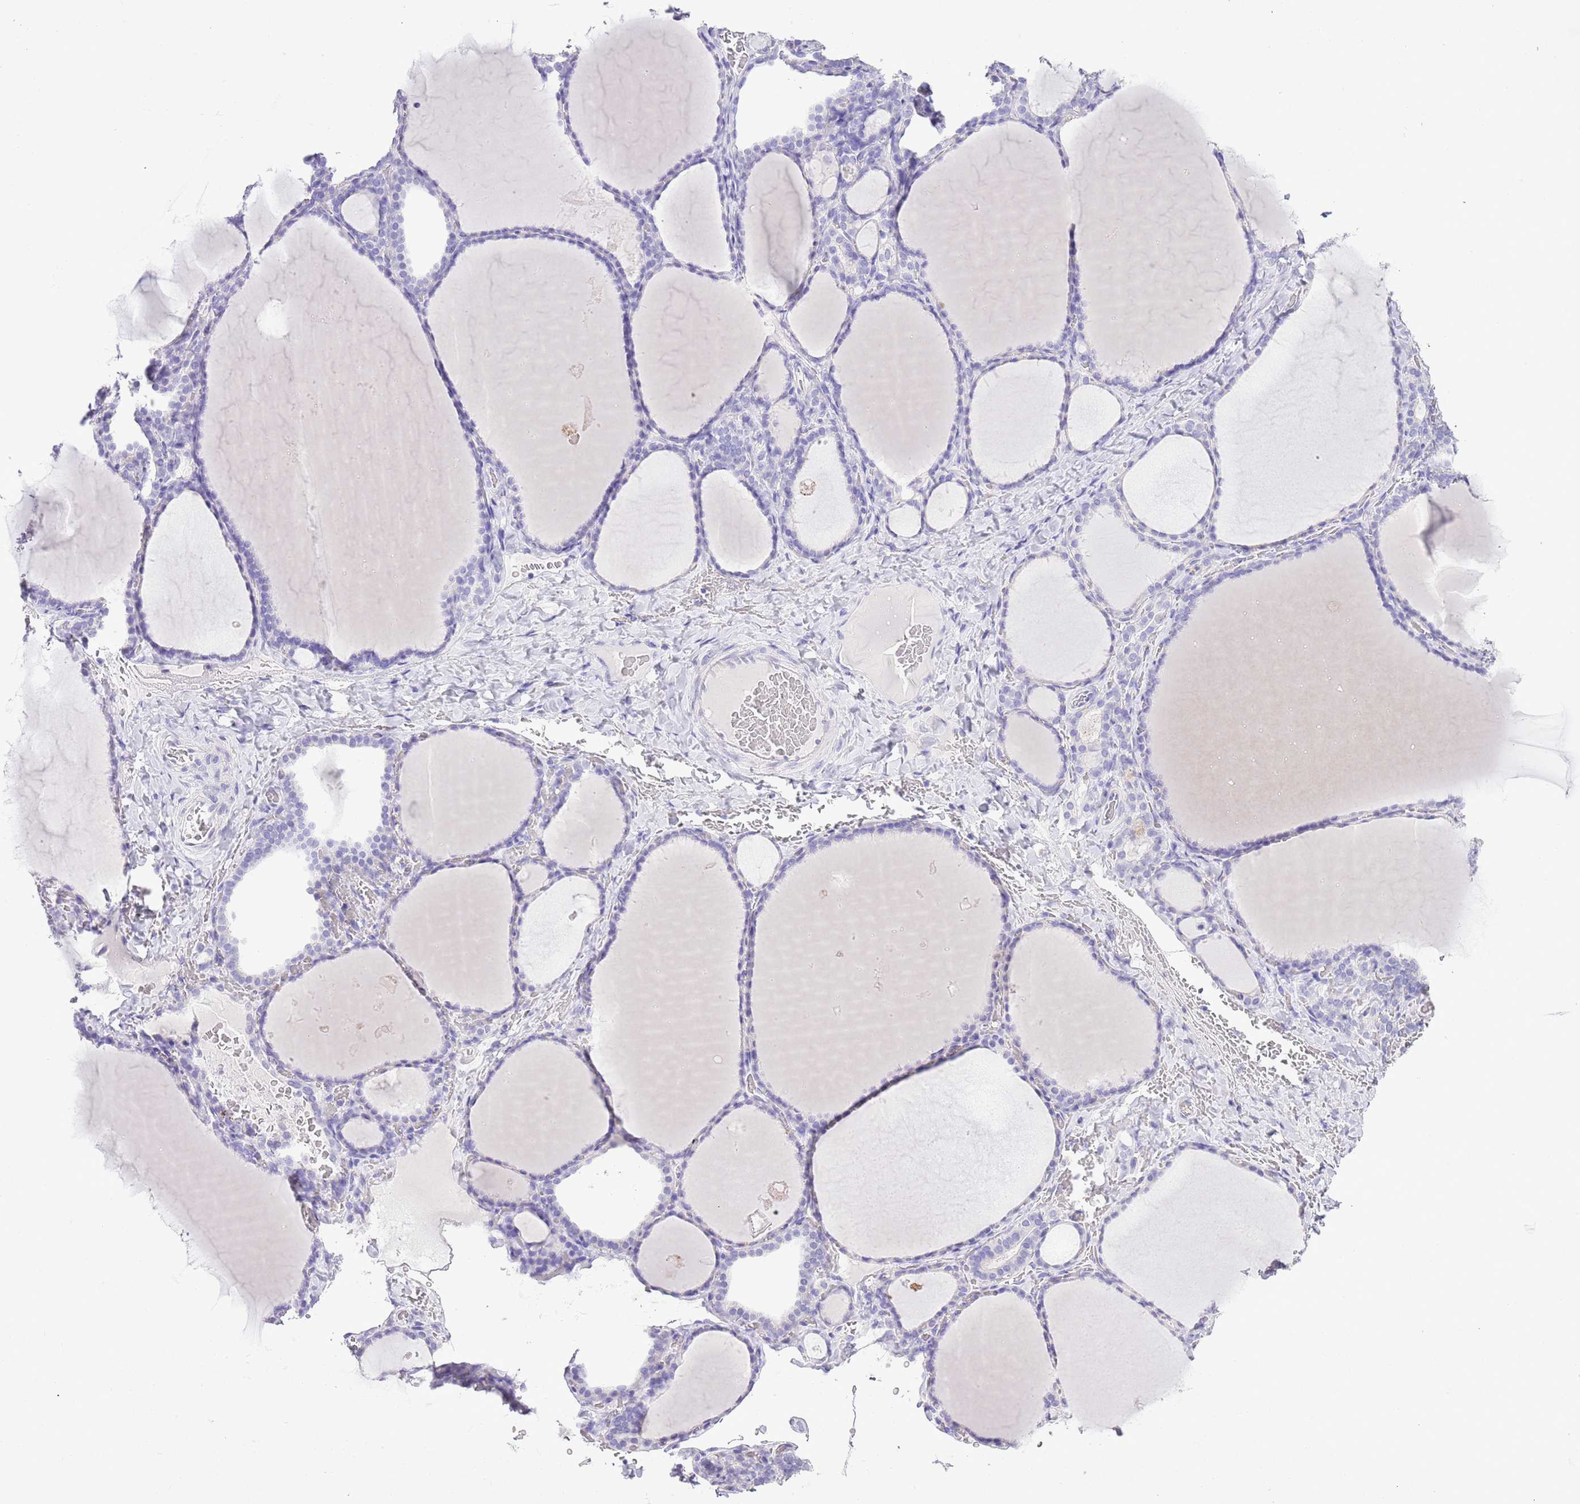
{"staining": {"intensity": "negative", "quantity": "none", "location": "none"}, "tissue": "thyroid gland", "cell_type": "Glandular cells", "image_type": "normal", "snomed": [{"axis": "morphology", "description": "Normal tissue, NOS"}, {"axis": "topography", "description": "Thyroid gland"}], "caption": "The histopathology image demonstrates no significant positivity in glandular cells of thyroid gland. Nuclei are stained in blue.", "gene": "OR2Z1", "patient": {"sex": "female", "age": 39}}